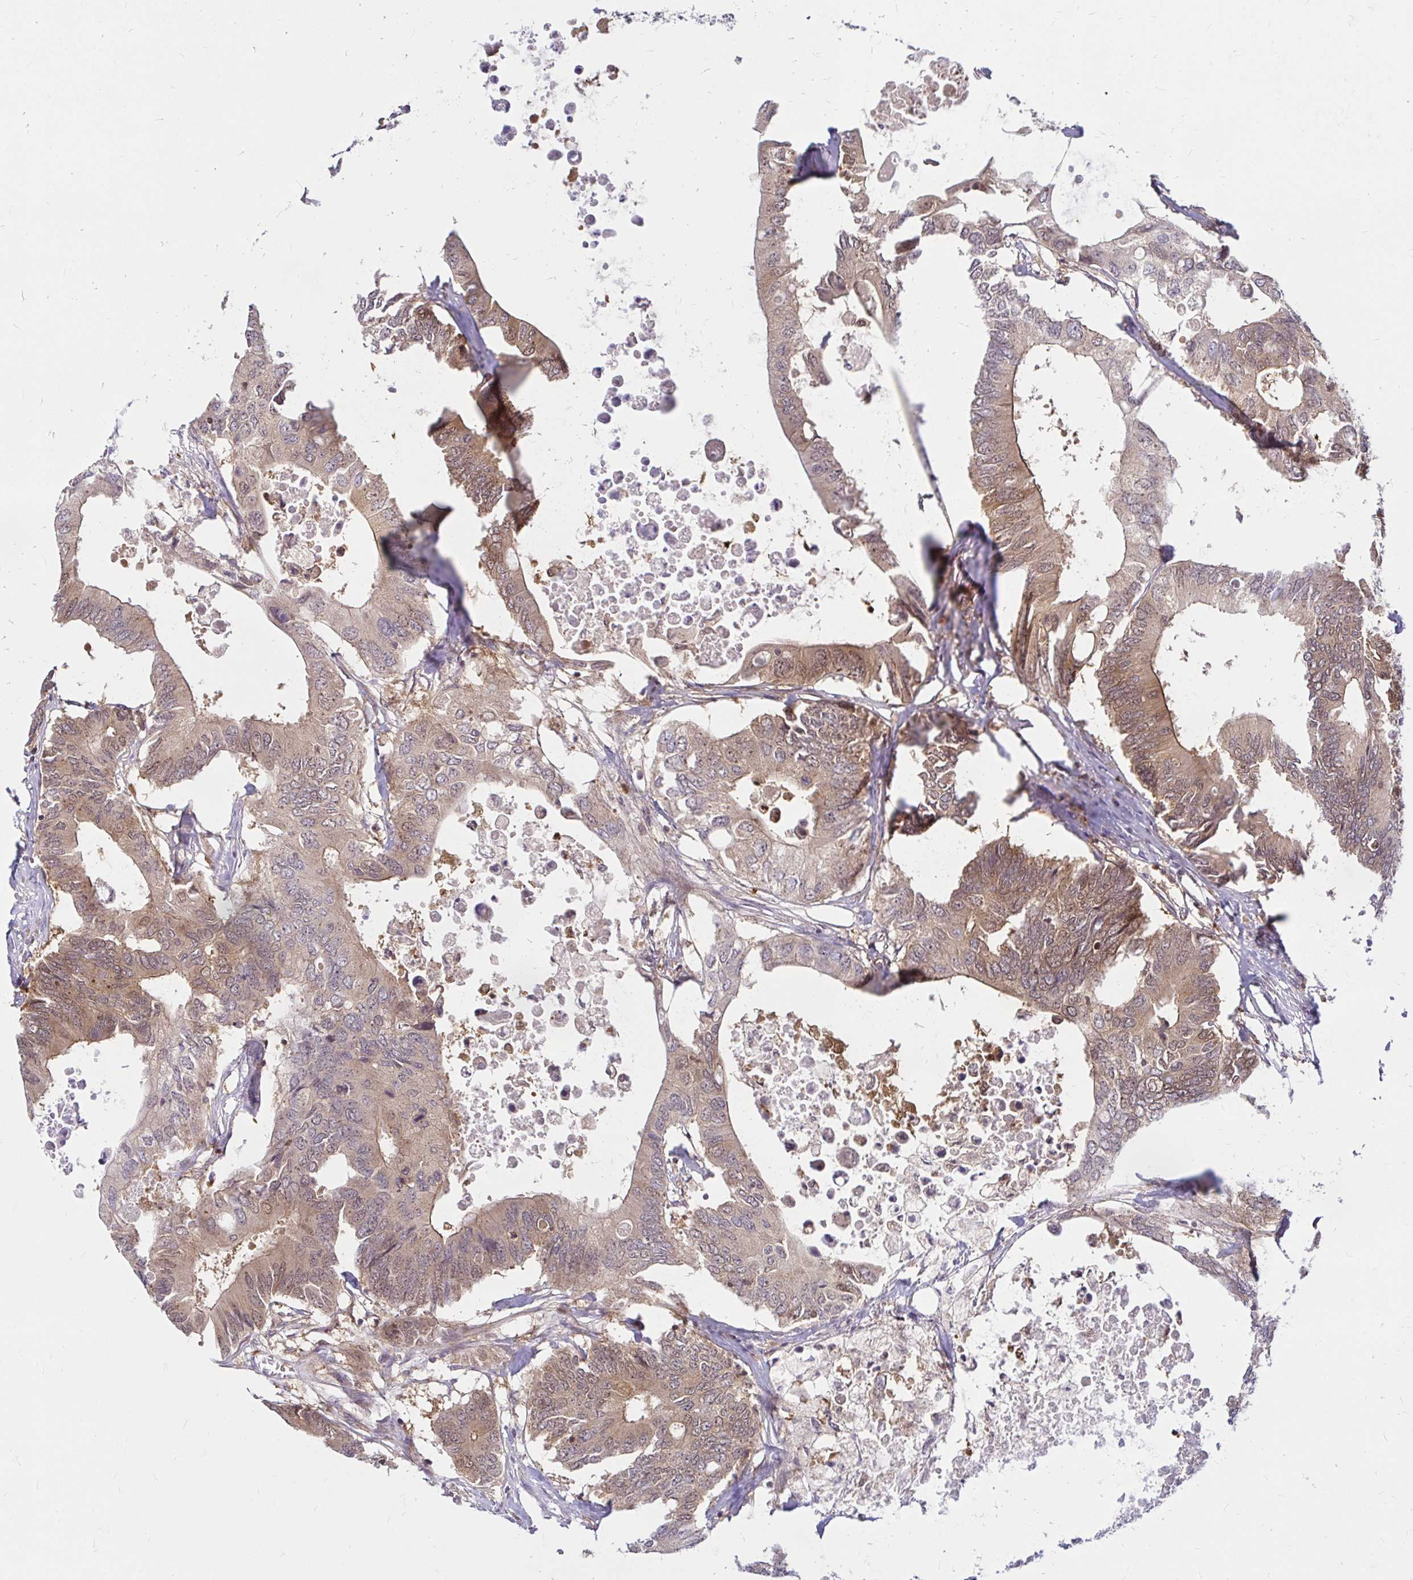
{"staining": {"intensity": "weak", "quantity": ">75%", "location": "cytoplasmic/membranous"}, "tissue": "colorectal cancer", "cell_type": "Tumor cells", "image_type": "cancer", "snomed": [{"axis": "morphology", "description": "Adenocarcinoma, NOS"}, {"axis": "topography", "description": "Colon"}], "caption": "Brown immunohistochemical staining in colorectal adenocarcinoma reveals weak cytoplasmic/membranous expression in approximately >75% of tumor cells. The staining was performed using DAB (3,3'-diaminobenzidine), with brown indicating positive protein expression. Nuclei are stained blue with hematoxylin.", "gene": "PYCARD", "patient": {"sex": "male", "age": 71}}